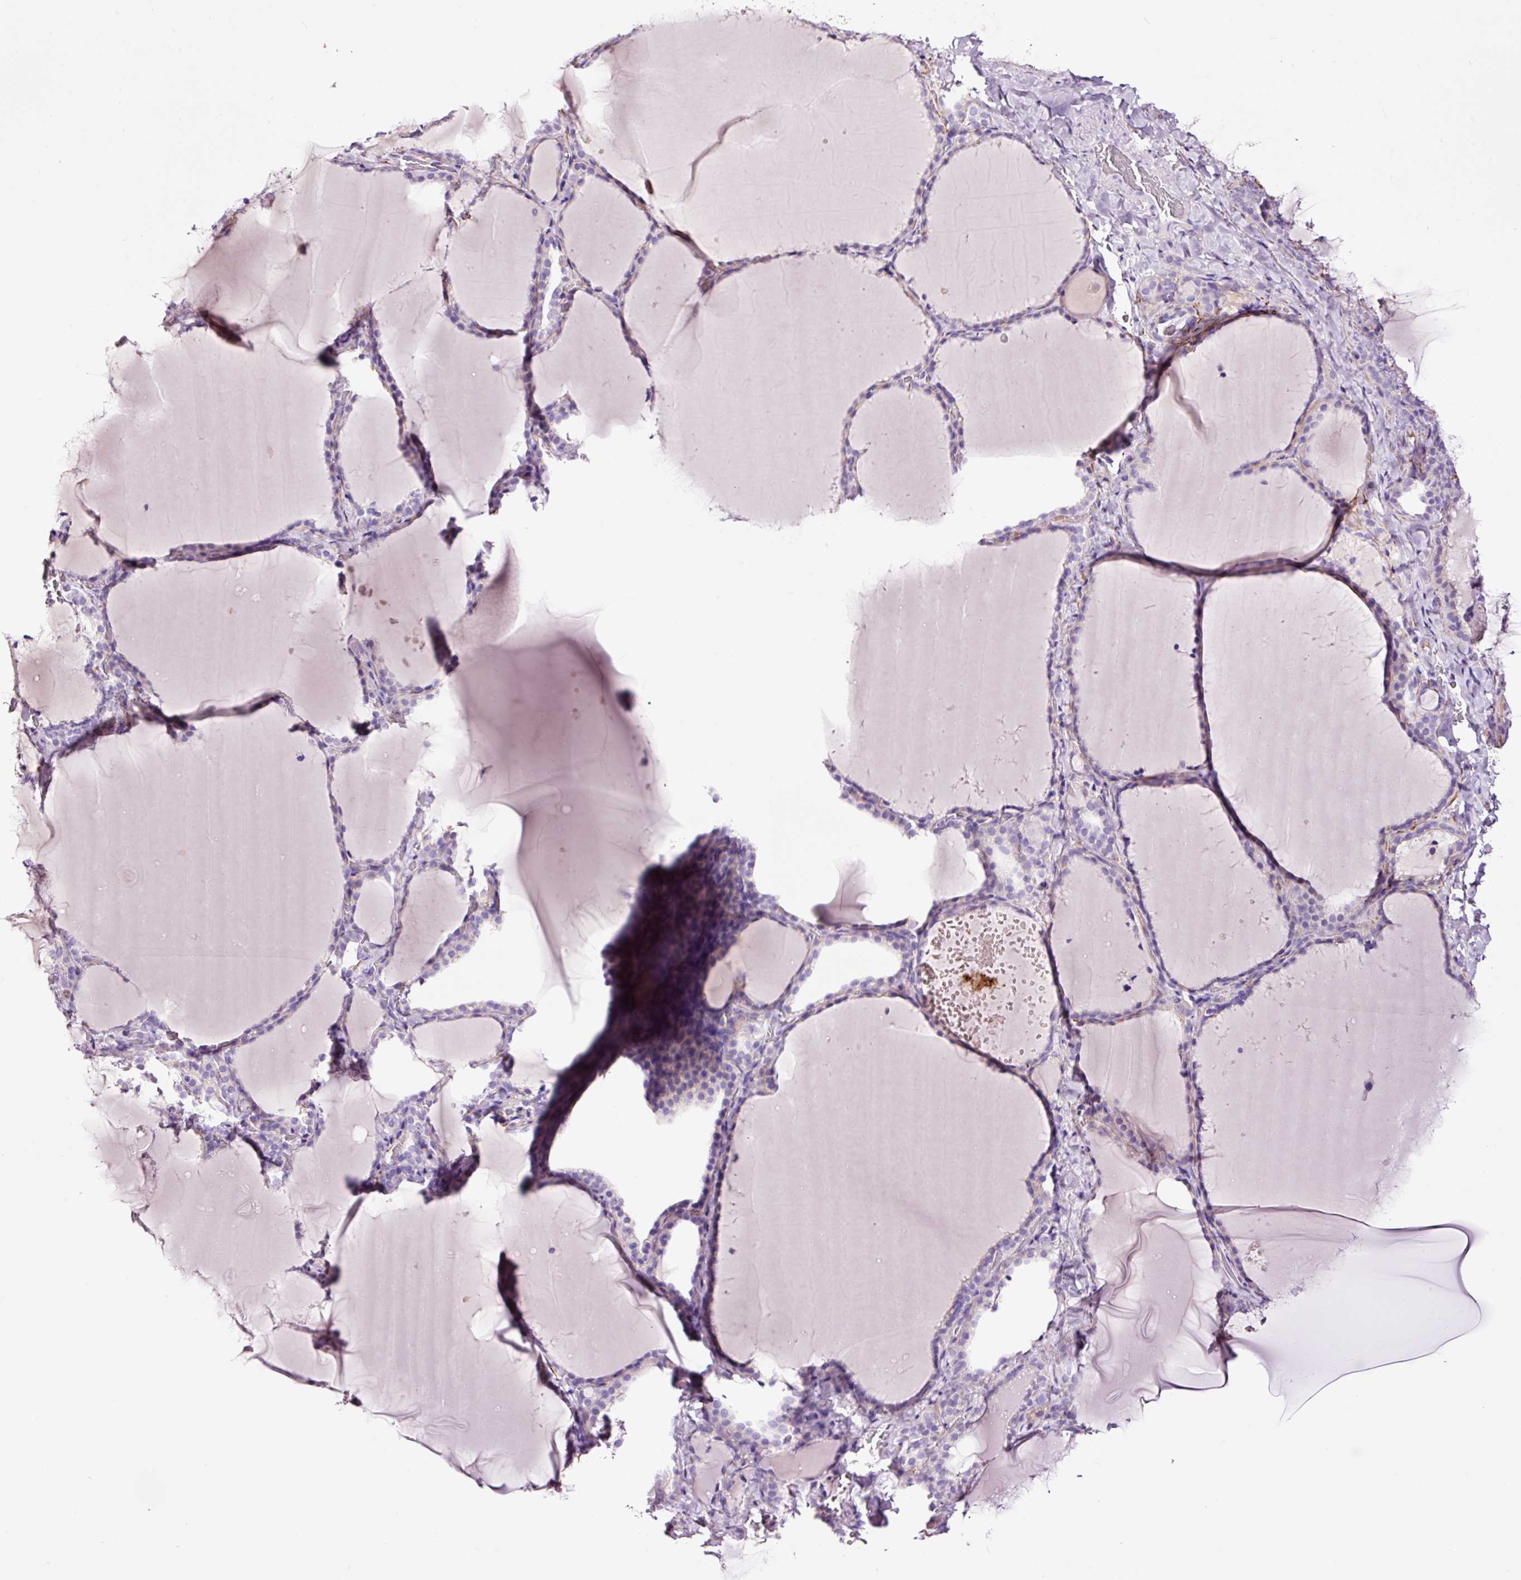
{"staining": {"intensity": "negative", "quantity": "none", "location": "none"}, "tissue": "thyroid gland", "cell_type": "Glandular cells", "image_type": "normal", "snomed": [{"axis": "morphology", "description": "Normal tissue, NOS"}, {"axis": "topography", "description": "Thyroid gland"}], "caption": "A micrograph of human thyroid gland is negative for staining in glandular cells. (Immunohistochemistry (ihc), brightfield microscopy, high magnification).", "gene": "PAM", "patient": {"sex": "female", "age": 22}}